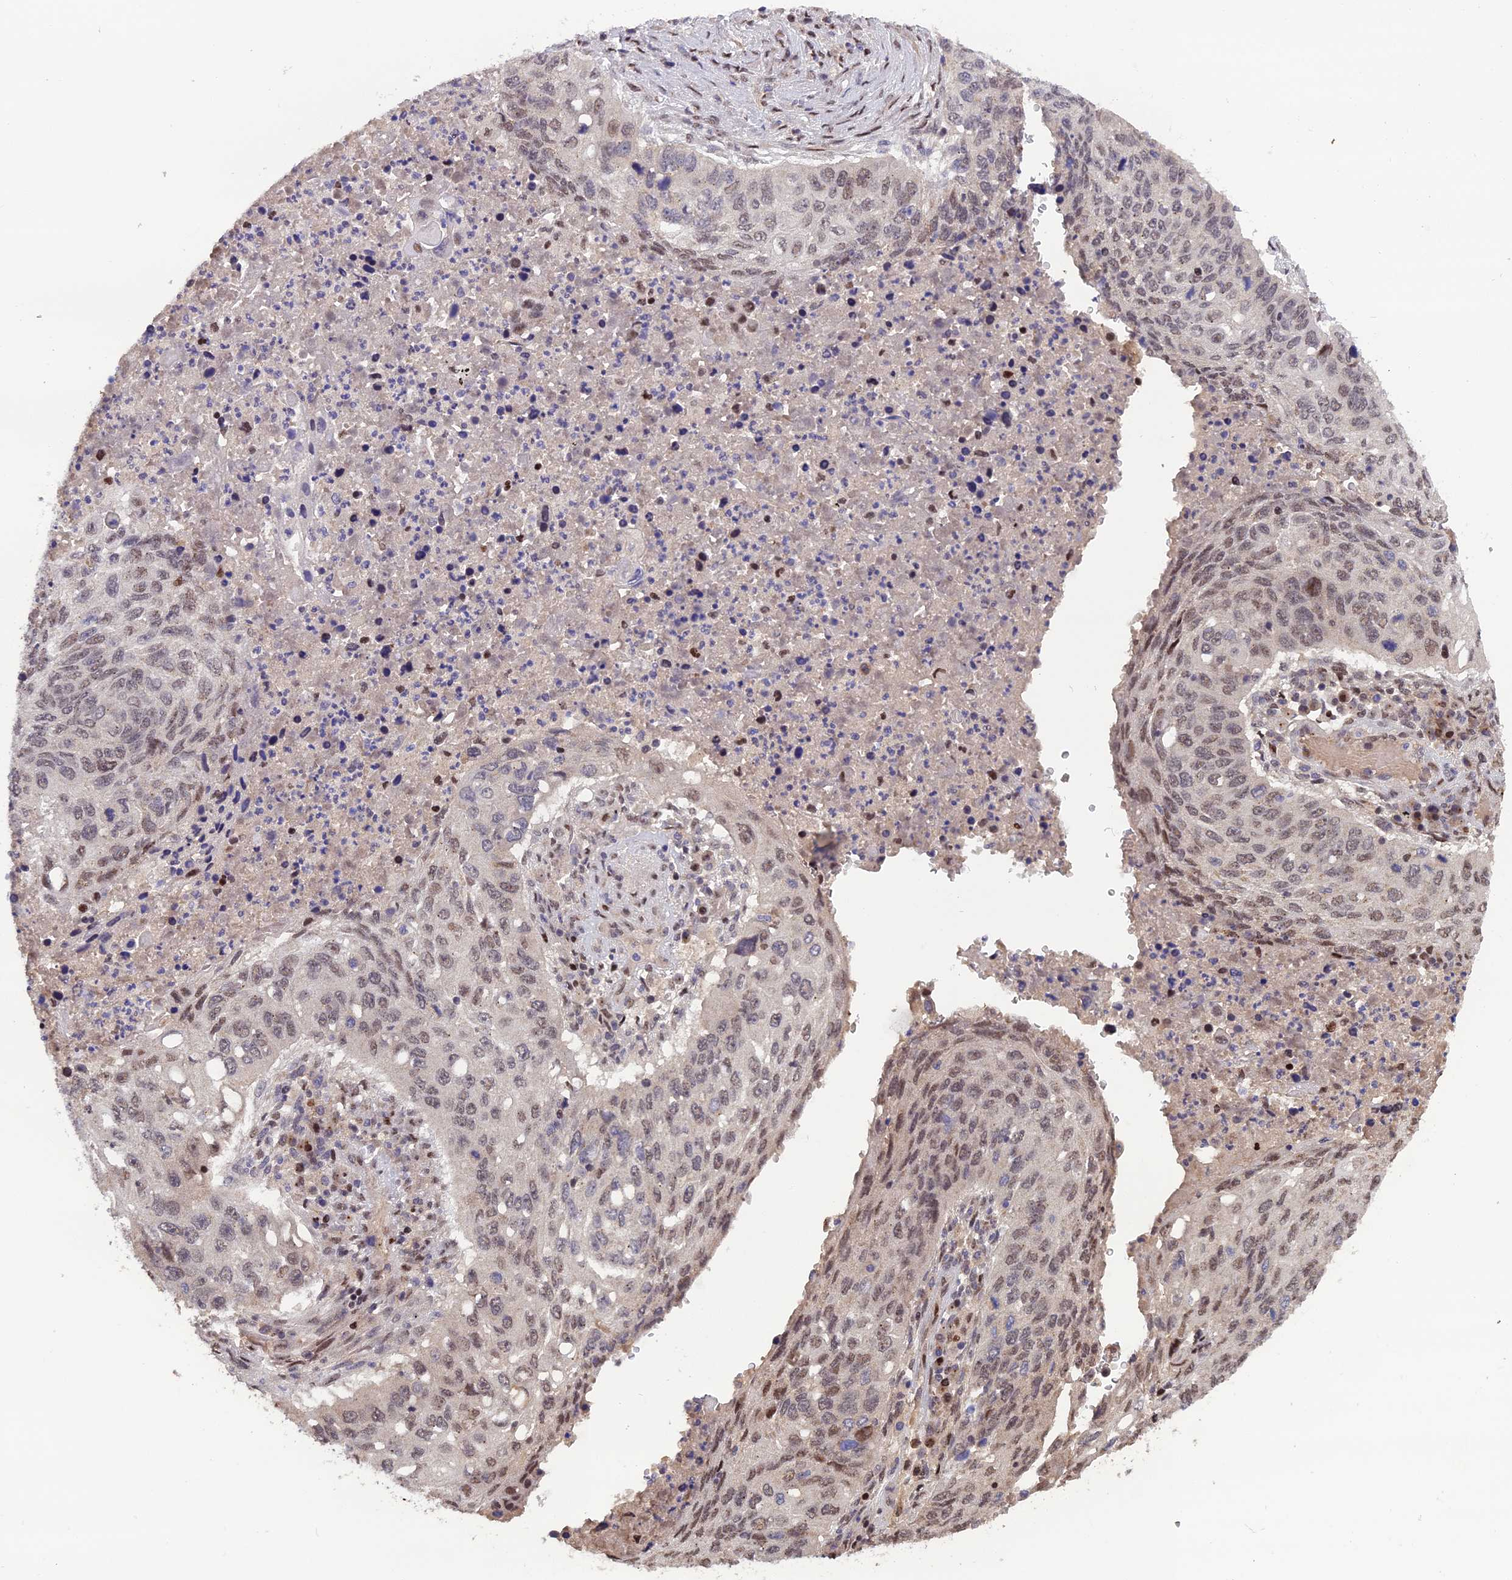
{"staining": {"intensity": "moderate", "quantity": "<25%", "location": "nuclear"}, "tissue": "lung cancer", "cell_type": "Tumor cells", "image_type": "cancer", "snomed": [{"axis": "morphology", "description": "Squamous cell carcinoma, NOS"}, {"axis": "topography", "description": "Lung"}], "caption": "This micrograph exhibits lung squamous cell carcinoma stained with IHC to label a protein in brown. The nuclear of tumor cells show moderate positivity for the protein. Nuclei are counter-stained blue.", "gene": "ARL2", "patient": {"sex": "female", "age": 63}}